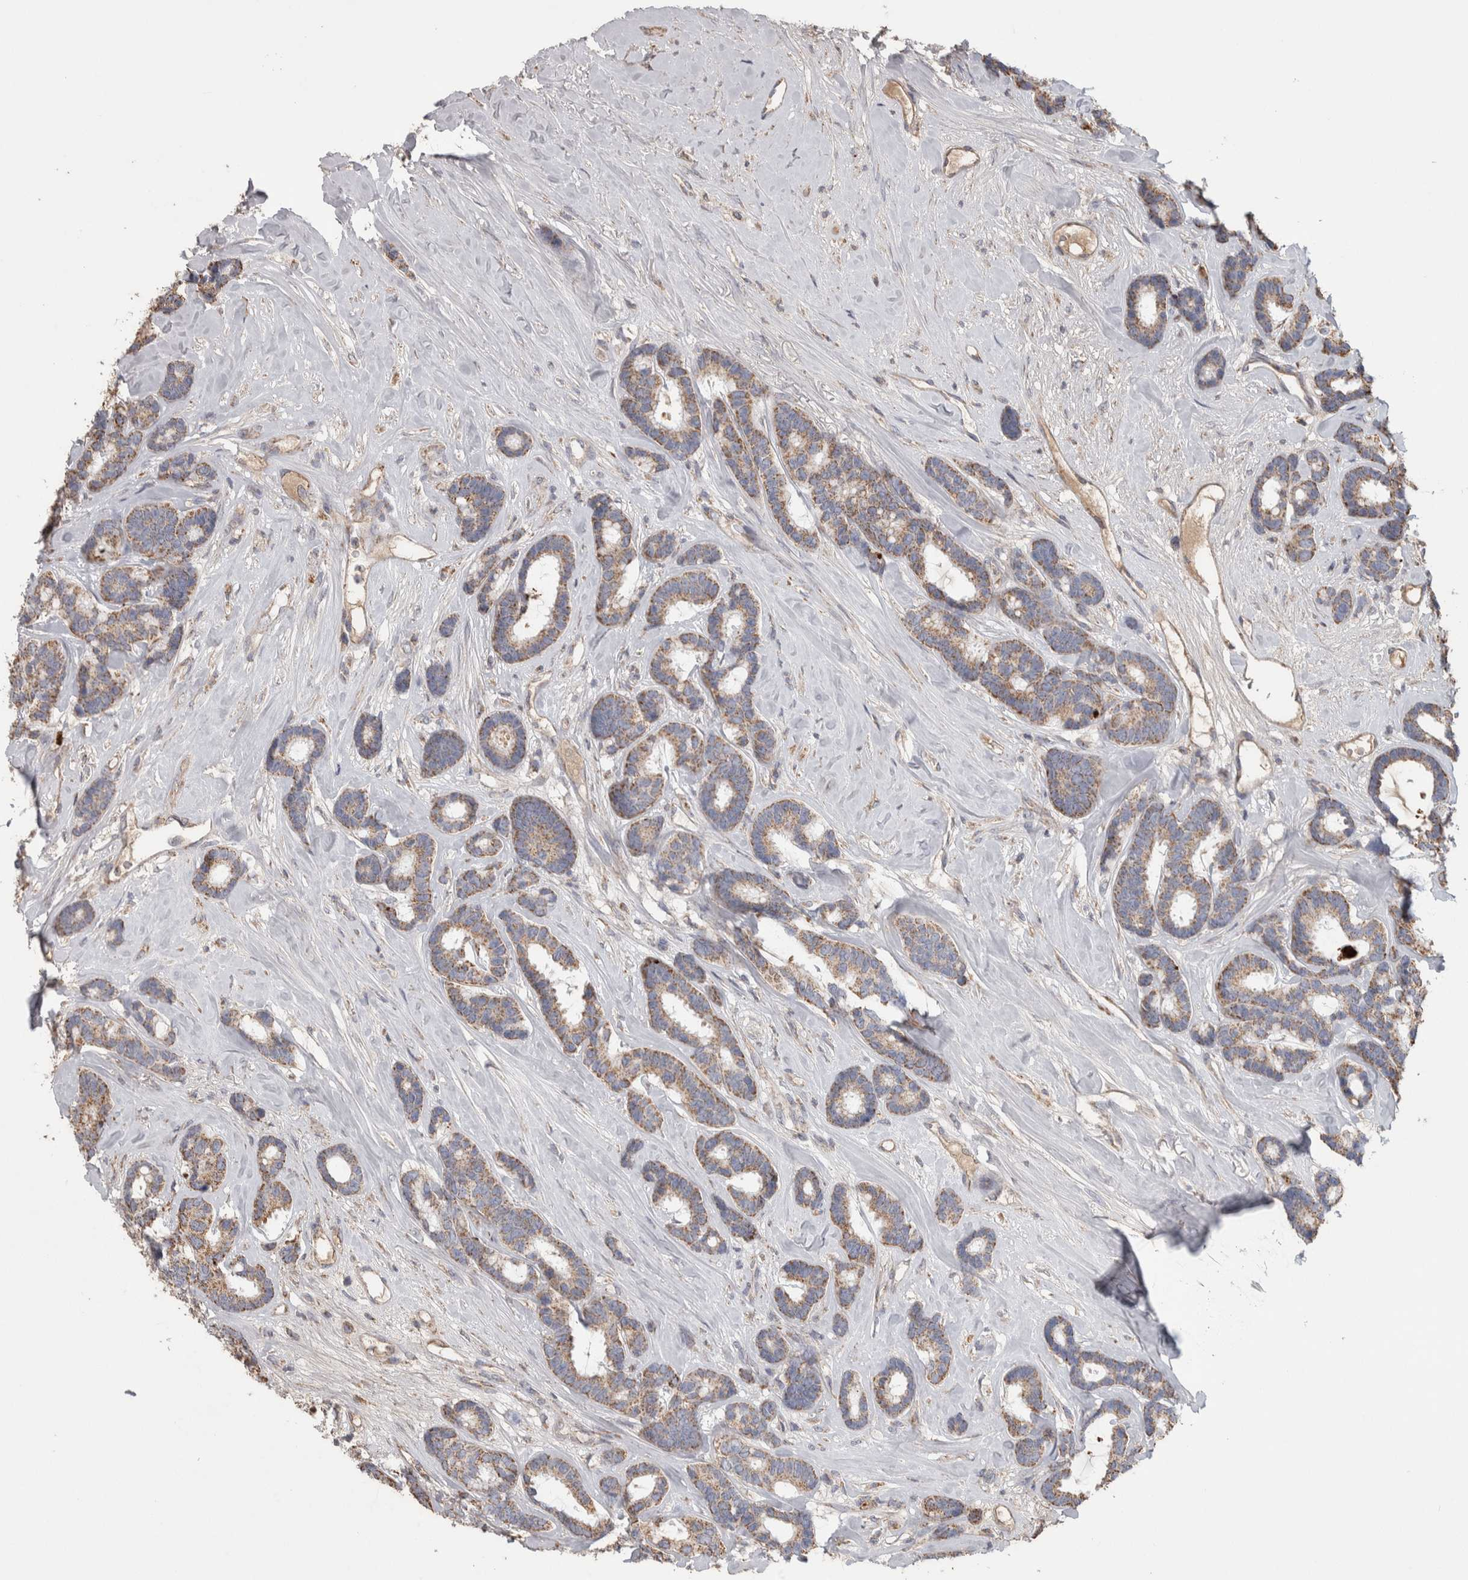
{"staining": {"intensity": "moderate", "quantity": ">75%", "location": "cytoplasmic/membranous"}, "tissue": "breast cancer", "cell_type": "Tumor cells", "image_type": "cancer", "snomed": [{"axis": "morphology", "description": "Duct carcinoma"}, {"axis": "topography", "description": "Breast"}], "caption": "High-magnification brightfield microscopy of breast cancer (infiltrating ductal carcinoma) stained with DAB (brown) and counterstained with hematoxylin (blue). tumor cells exhibit moderate cytoplasmic/membranous expression is appreciated in approximately>75% of cells.", "gene": "SCO1", "patient": {"sex": "female", "age": 87}}